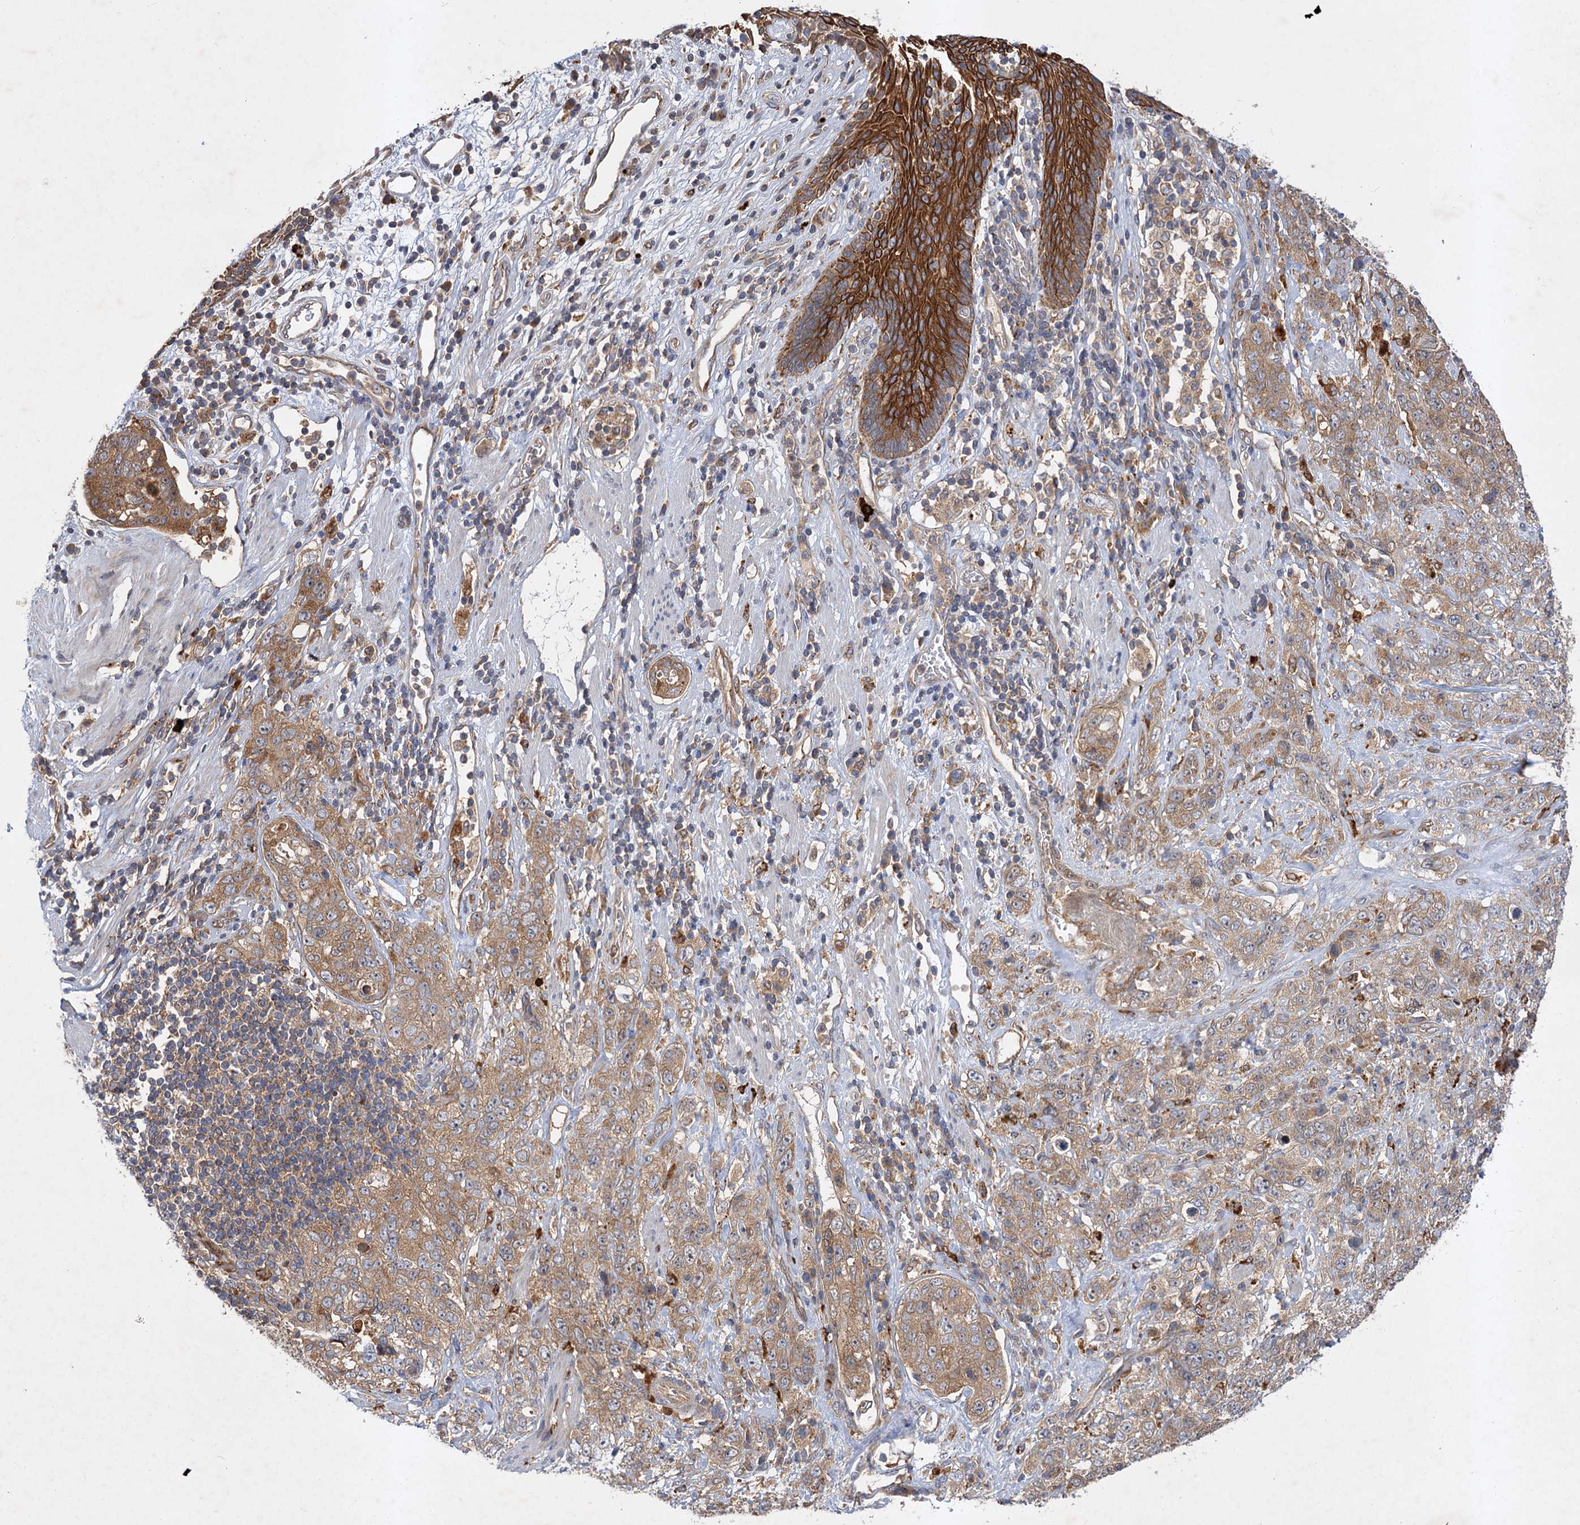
{"staining": {"intensity": "moderate", "quantity": "25%-75%", "location": "cytoplasmic/membranous"}, "tissue": "stomach cancer", "cell_type": "Tumor cells", "image_type": "cancer", "snomed": [{"axis": "morphology", "description": "Adenocarcinoma, NOS"}, {"axis": "topography", "description": "Stomach"}], "caption": "Immunohistochemical staining of adenocarcinoma (stomach) shows moderate cytoplasmic/membranous protein staining in approximately 25%-75% of tumor cells.", "gene": "PATL1", "patient": {"sex": "male", "age": 48}}